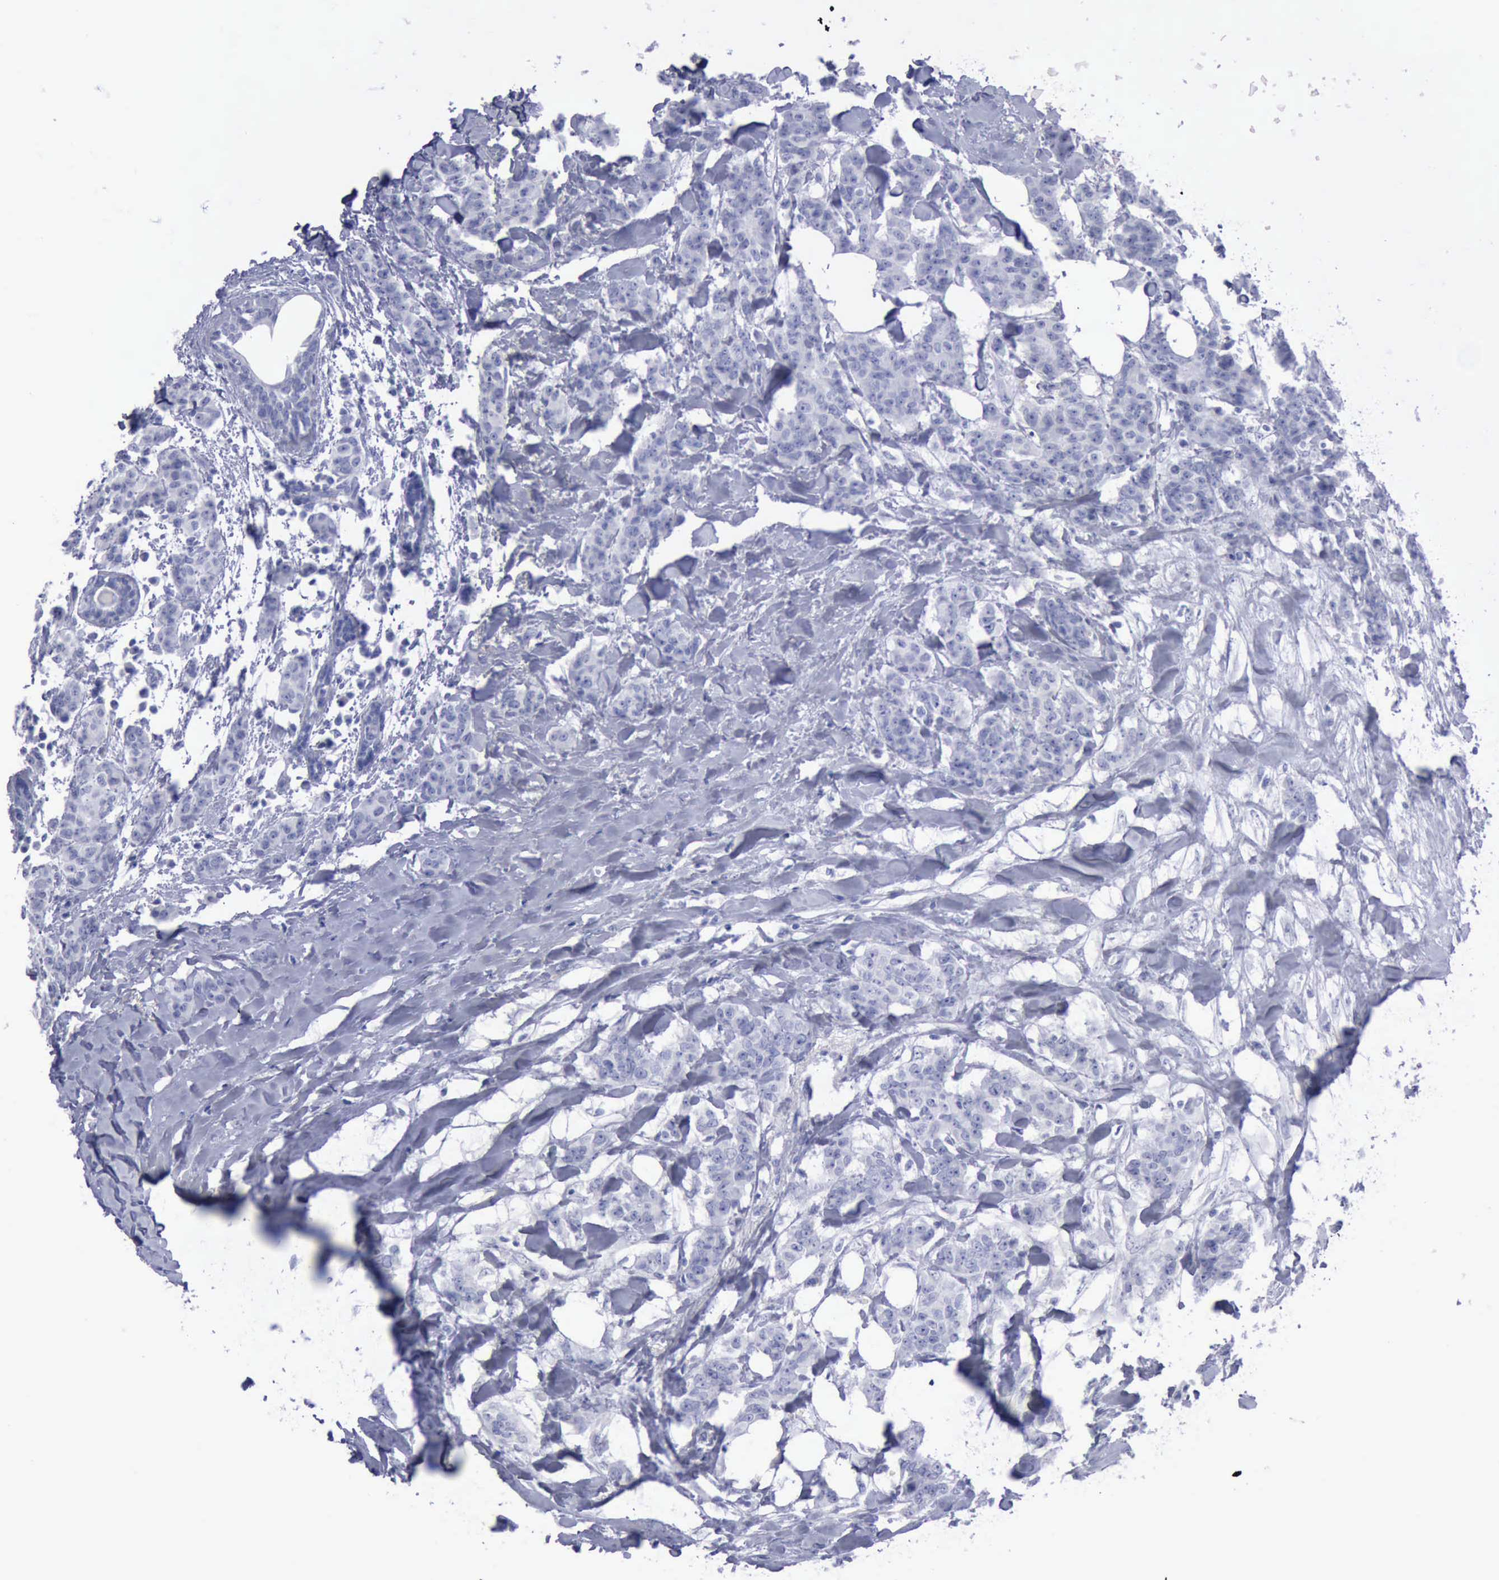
{"staining": {"intensity": "negative", "quantity": "none", "location": "none"}, "tissue": "breast cancer", "cell_type": "Tumor cells", "image_type": "cancer", "snomed": [{"axis": "morphology", "description": "Duct carcinoma"}, {"axis": "topography", "description": "Breast"}], "caption": "A micrograph of breast intraductal carcinoma stained for a protein shows no brown staining in tumor cells.", "gene": "KRT13", "patient": {"sex": "female", "age": 40}}